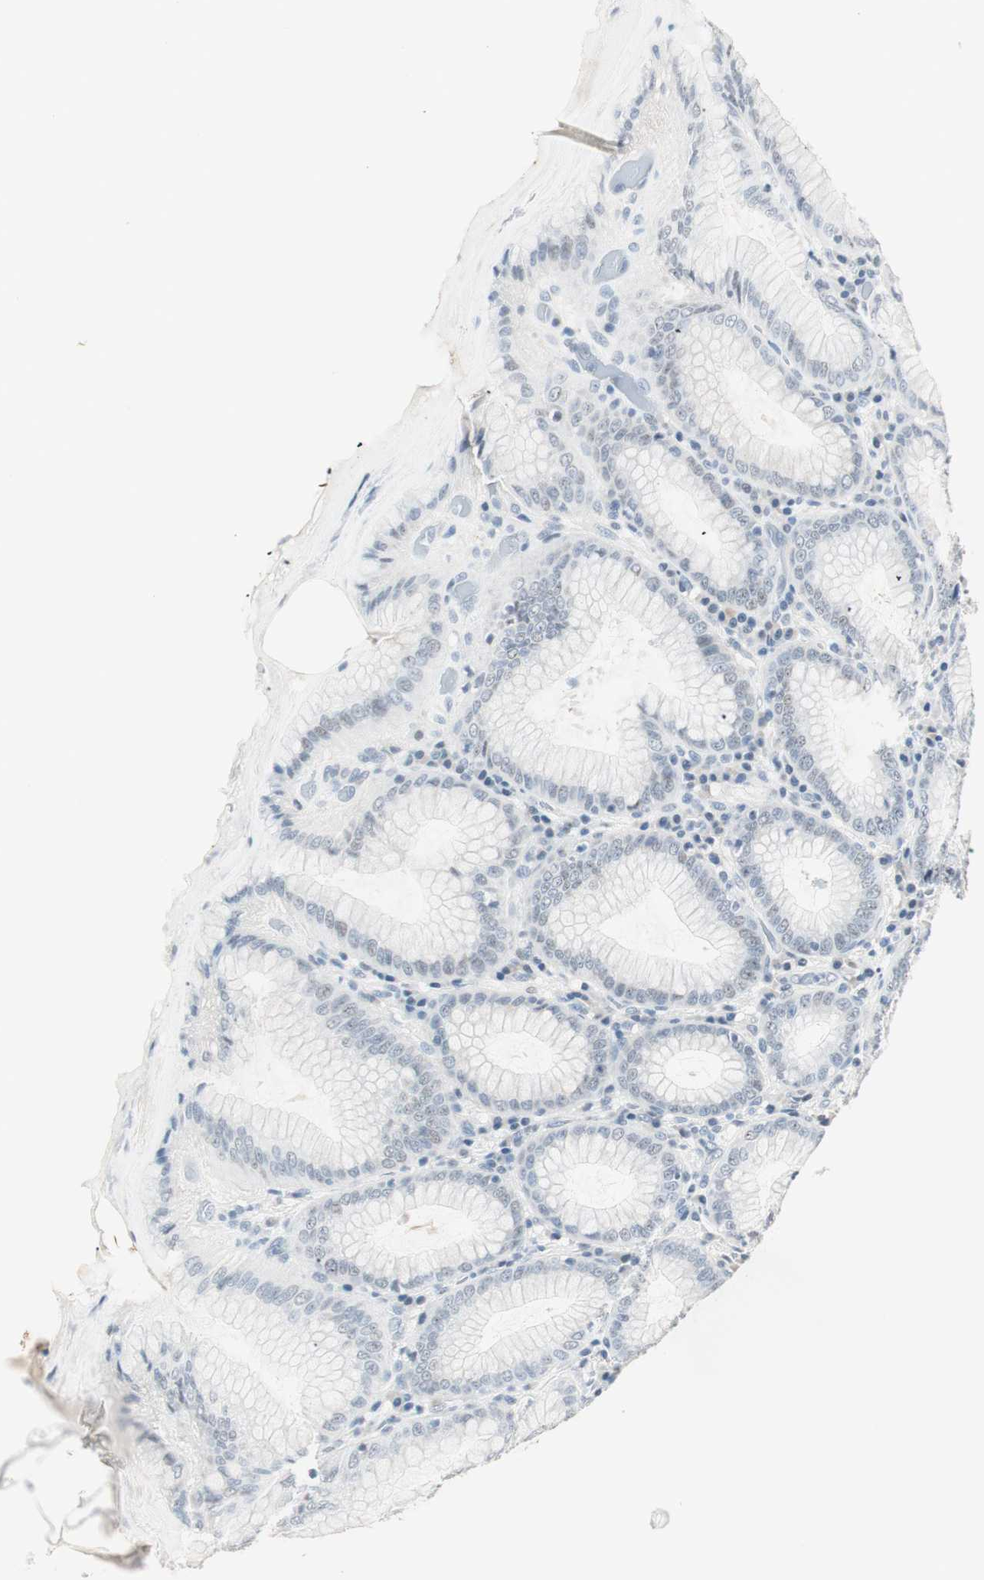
{"staining": {"intensity": "weak", "quantity": "<25%", "location": "cytoplasmic/membranous"}, "tissue": "stomach", "cell_type": "Glandular cells", "image_type": "normal", "snomed": [{"axis": "morphology", "description": "Normal tissue, NOS"}, {"axis": "topography", "description": "Stomach, lower"}], "caption": "DAB (3,3'-diaminobenzidine) immunohistochemical staining of benign human stomach reveals no significant staining in glandular cells.", "gene": "HOXB13", "patient": {"sex": "female", "age": 76}}